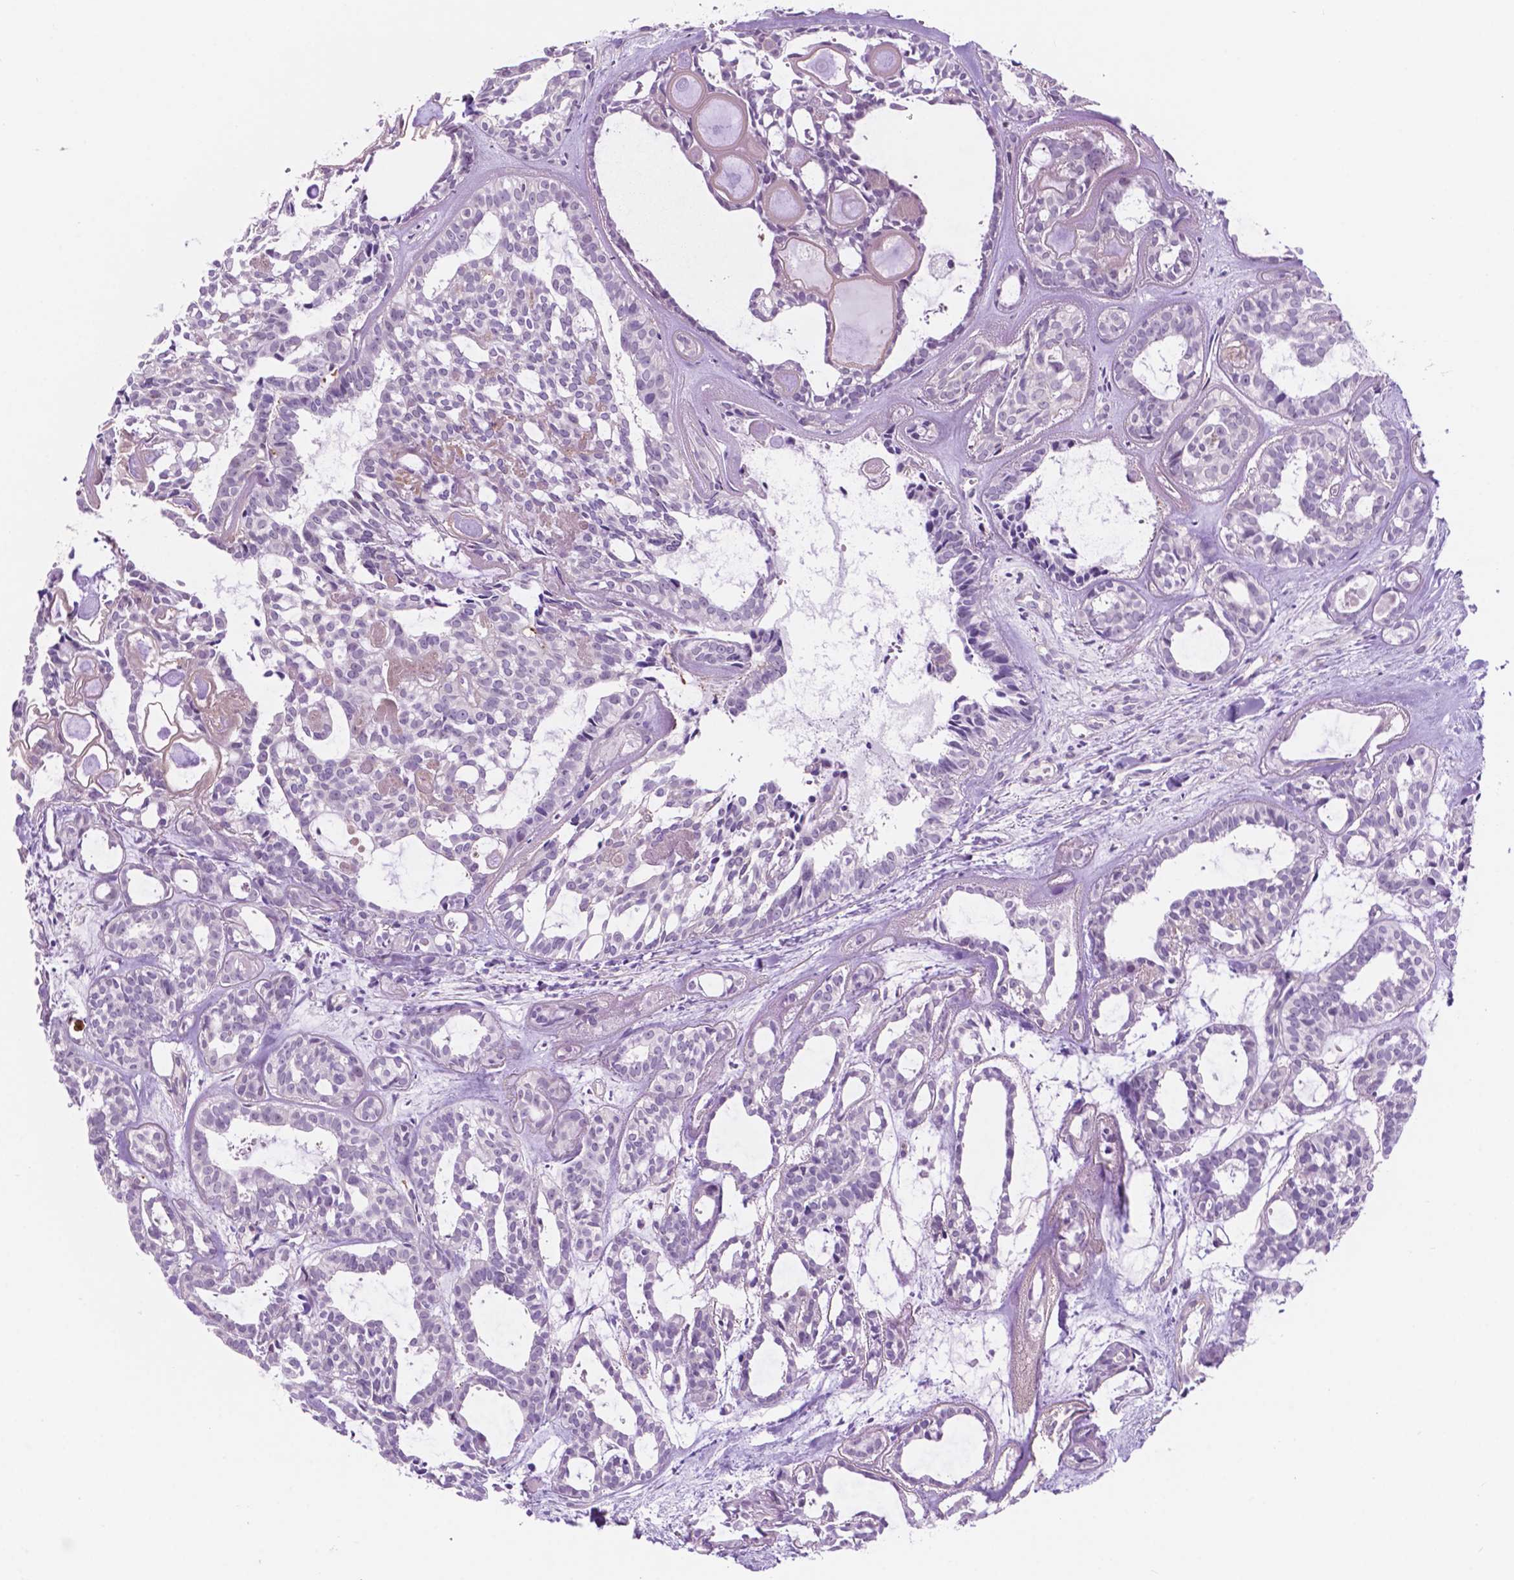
{"staining": {"intensity": "negative", "quantity": "none", "location": "none"}, "tissue": "head and neck cancer", "cell_type": "Tumor cells", "image_type": "cancer", "snomed": [{"axis": "morphology", "description": "Adenocarcinoma, NOS"}, {"axis": "topography", "description": "Head-Neck"}], "caption": "The photomicrograph displays no significant staining in tumor cells of head and neck cancer.", "gene": "ACY3", "patient": {"sex": "female", "age": 62}}